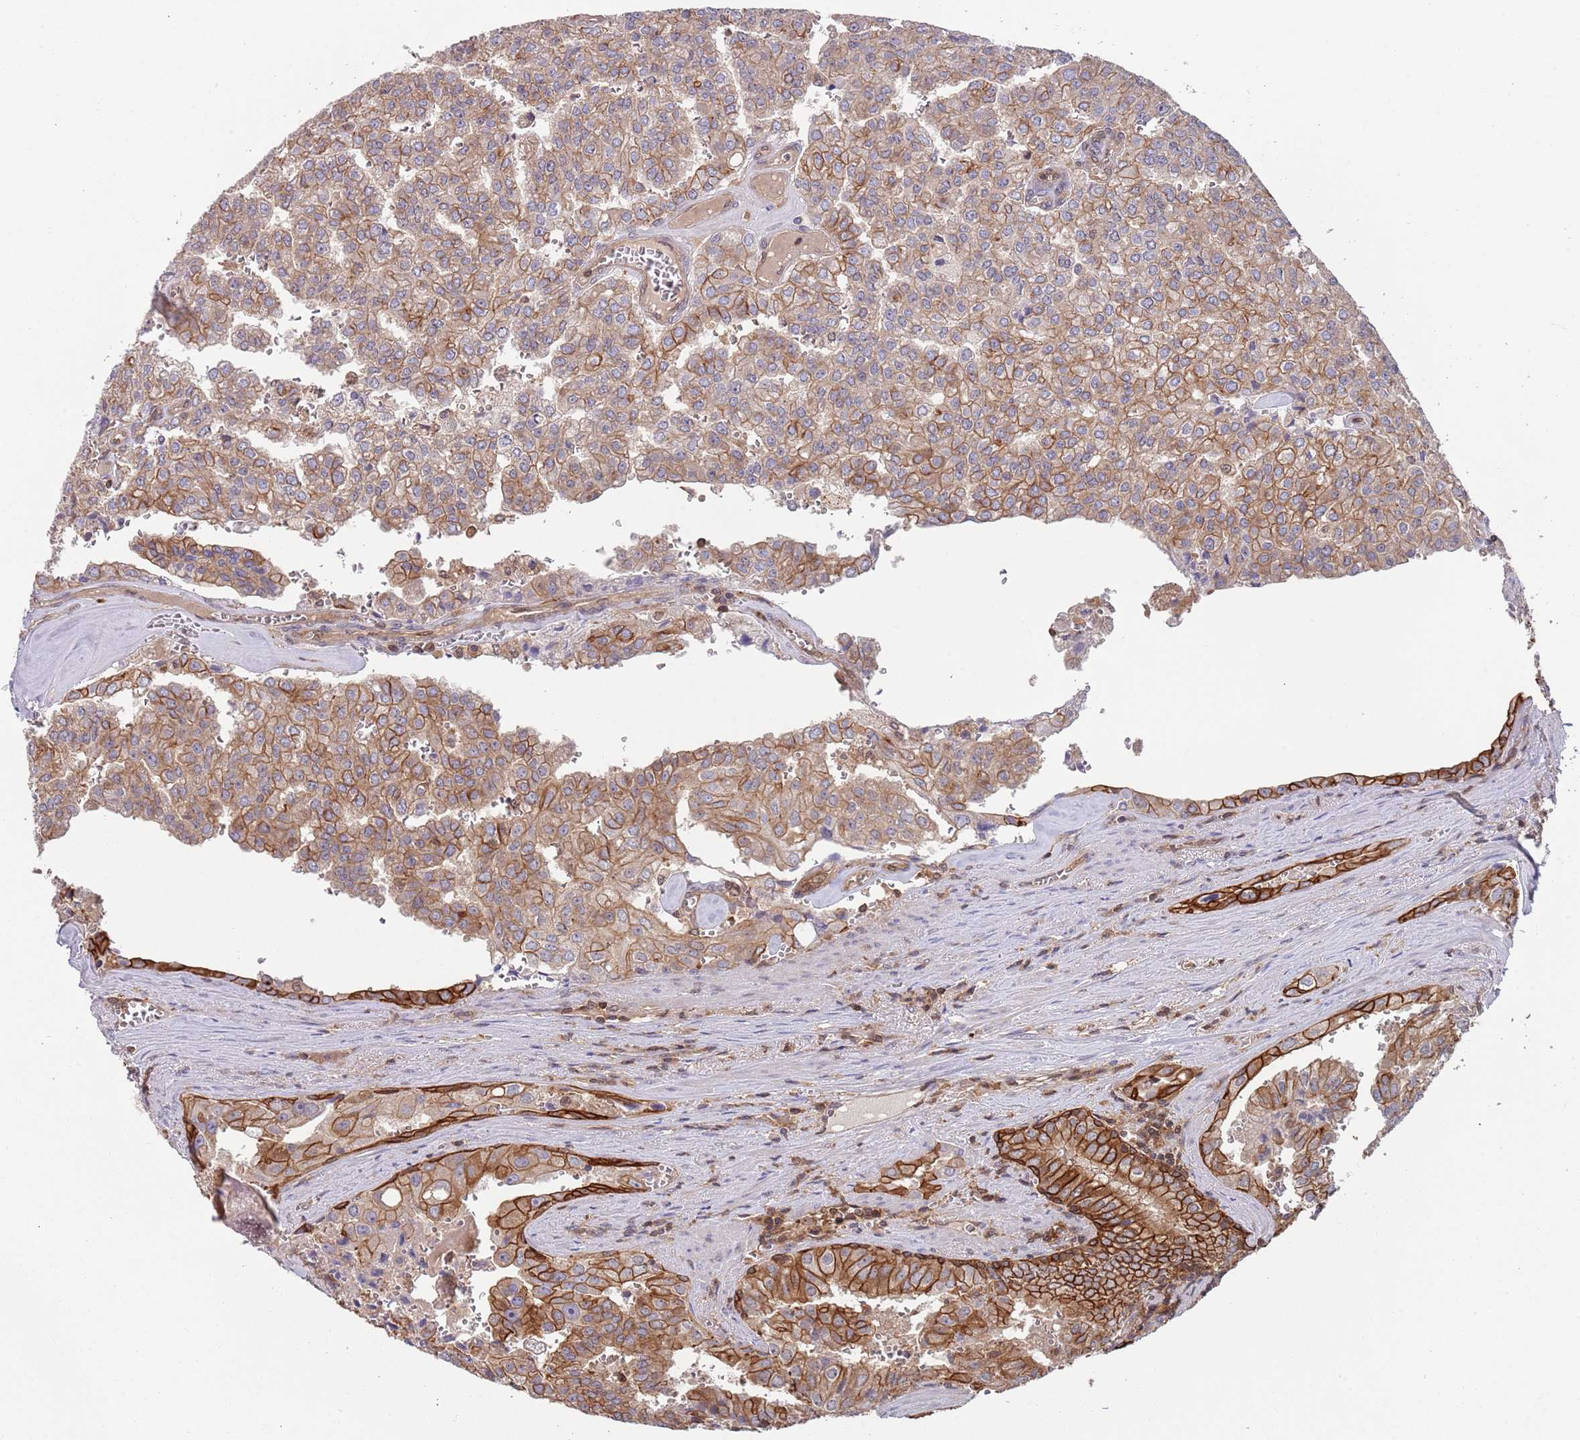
{"staining": {"intensity": "moderate", "quantity": ">75%", "location": "cytoplasmic/membranous"}, "tissue": "prostate cancer", "cell_type": "Tumor cells", "image_type": "cancer", "snomed": [{"axis": "morphology", "description": "Adenocarcinoma, High grade"}, {"axis": "topography", "description": "Prostate"}], "caption": "Approximately >75% of tumor cells in human high-grade adenocarcinoma (prostate) show moderate cytoplasmic/membranous protein staining as visualized by brown immunohistochemical staining.", "gene": "GSDMD", "patient": {"sex": "male", "age": 68}}